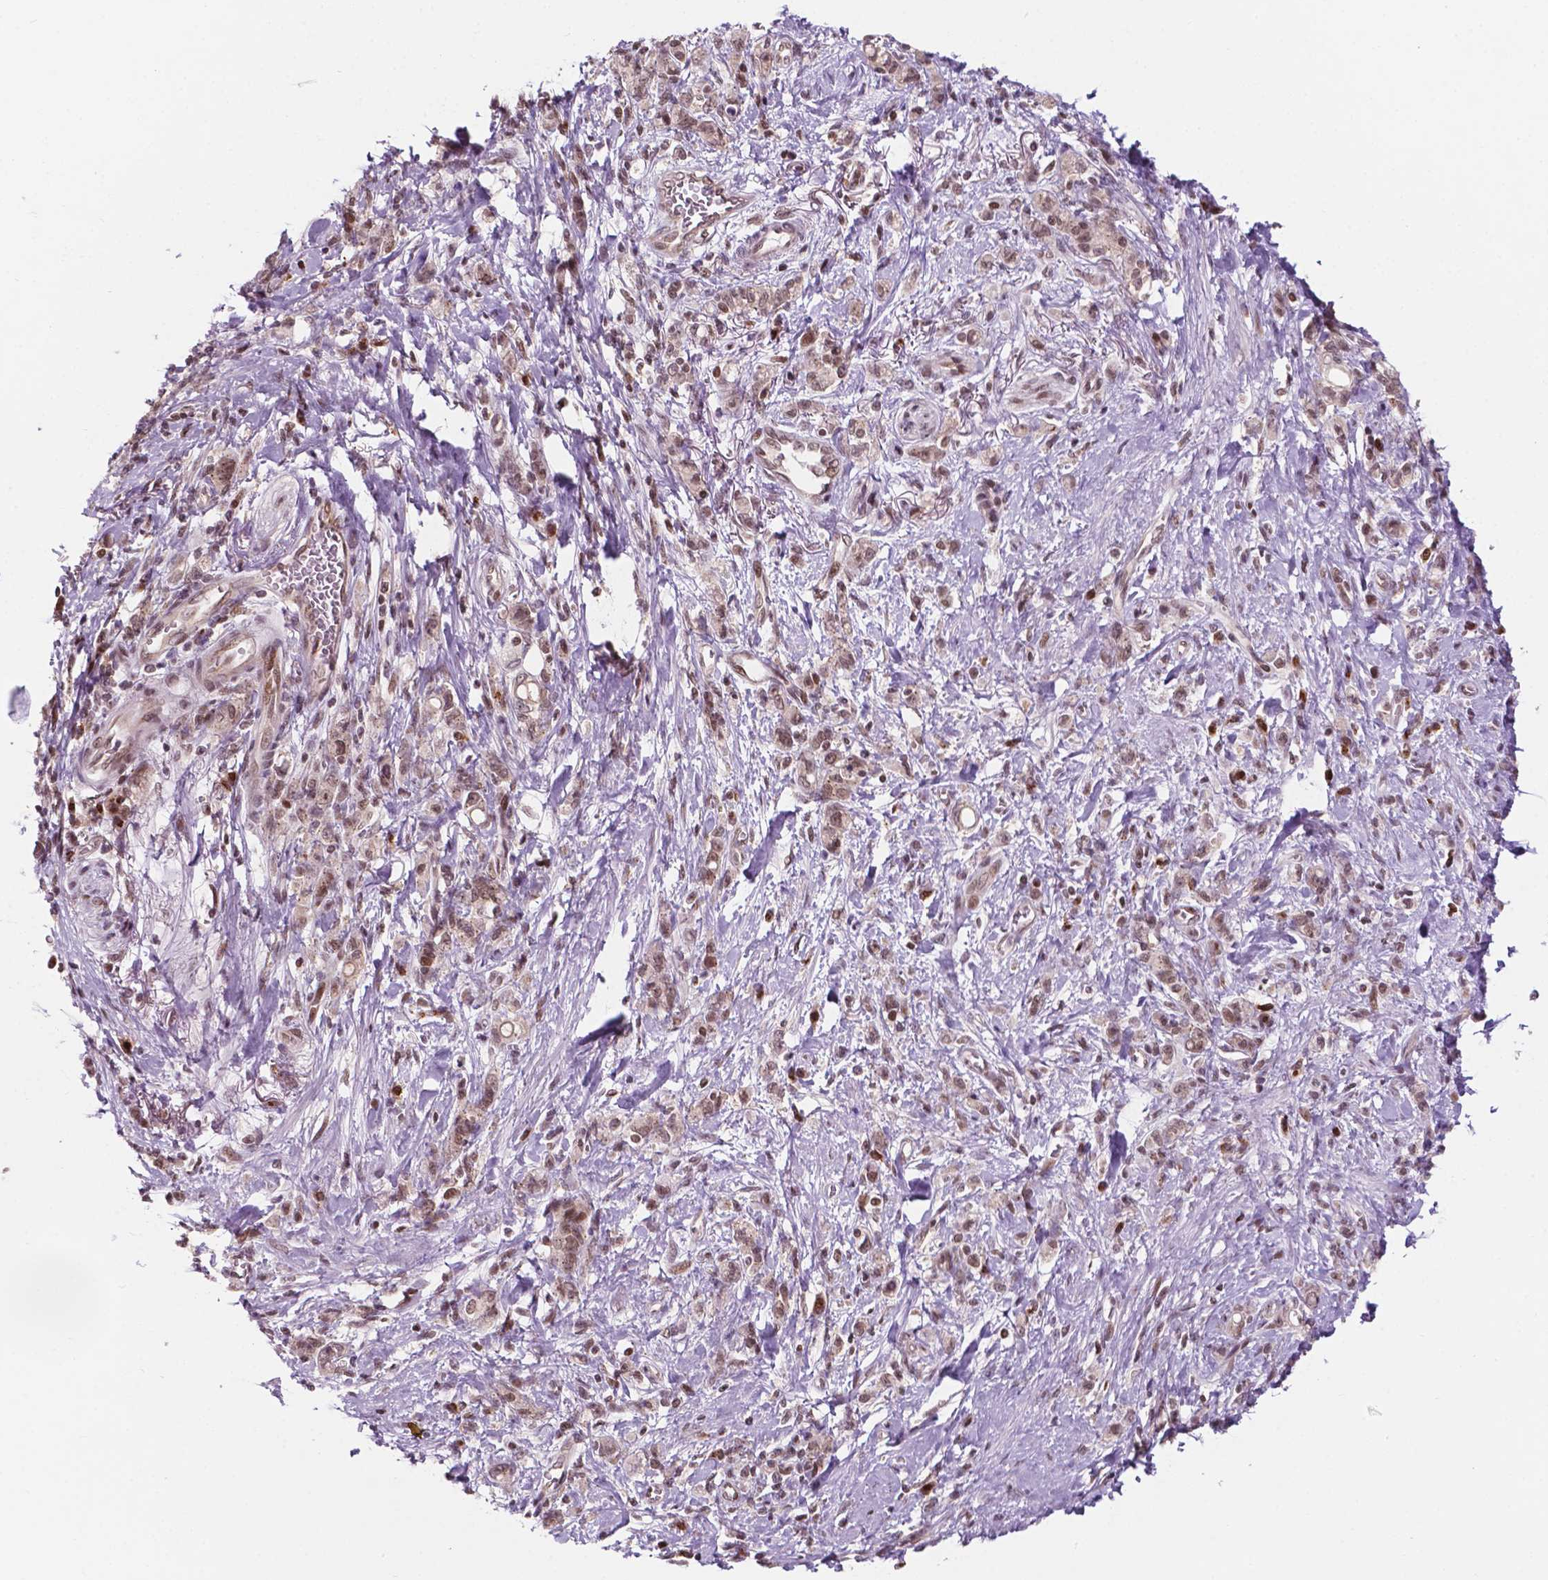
{"staining": {"intensity": "moderate", "quantity": ">75%", "location": "nuclear"}, "tissue": "stomach cancer", "cell_type": "Tumor cells", "image_type": "cancer", "snomed": [{"axis": "morphology", "description": "Adenocarcinoma, NOS"}, {"axis": "topography", "description": "Stomach"}], "caption": "Protein staining by immunohistochemistry (IHC) demonstrates moderate nuclear staining in about >75% of tumor cells in stomach cancer (adenocarcinoma).", "gene": "PER2", "patient": {"sex": "male", "age": 77}}